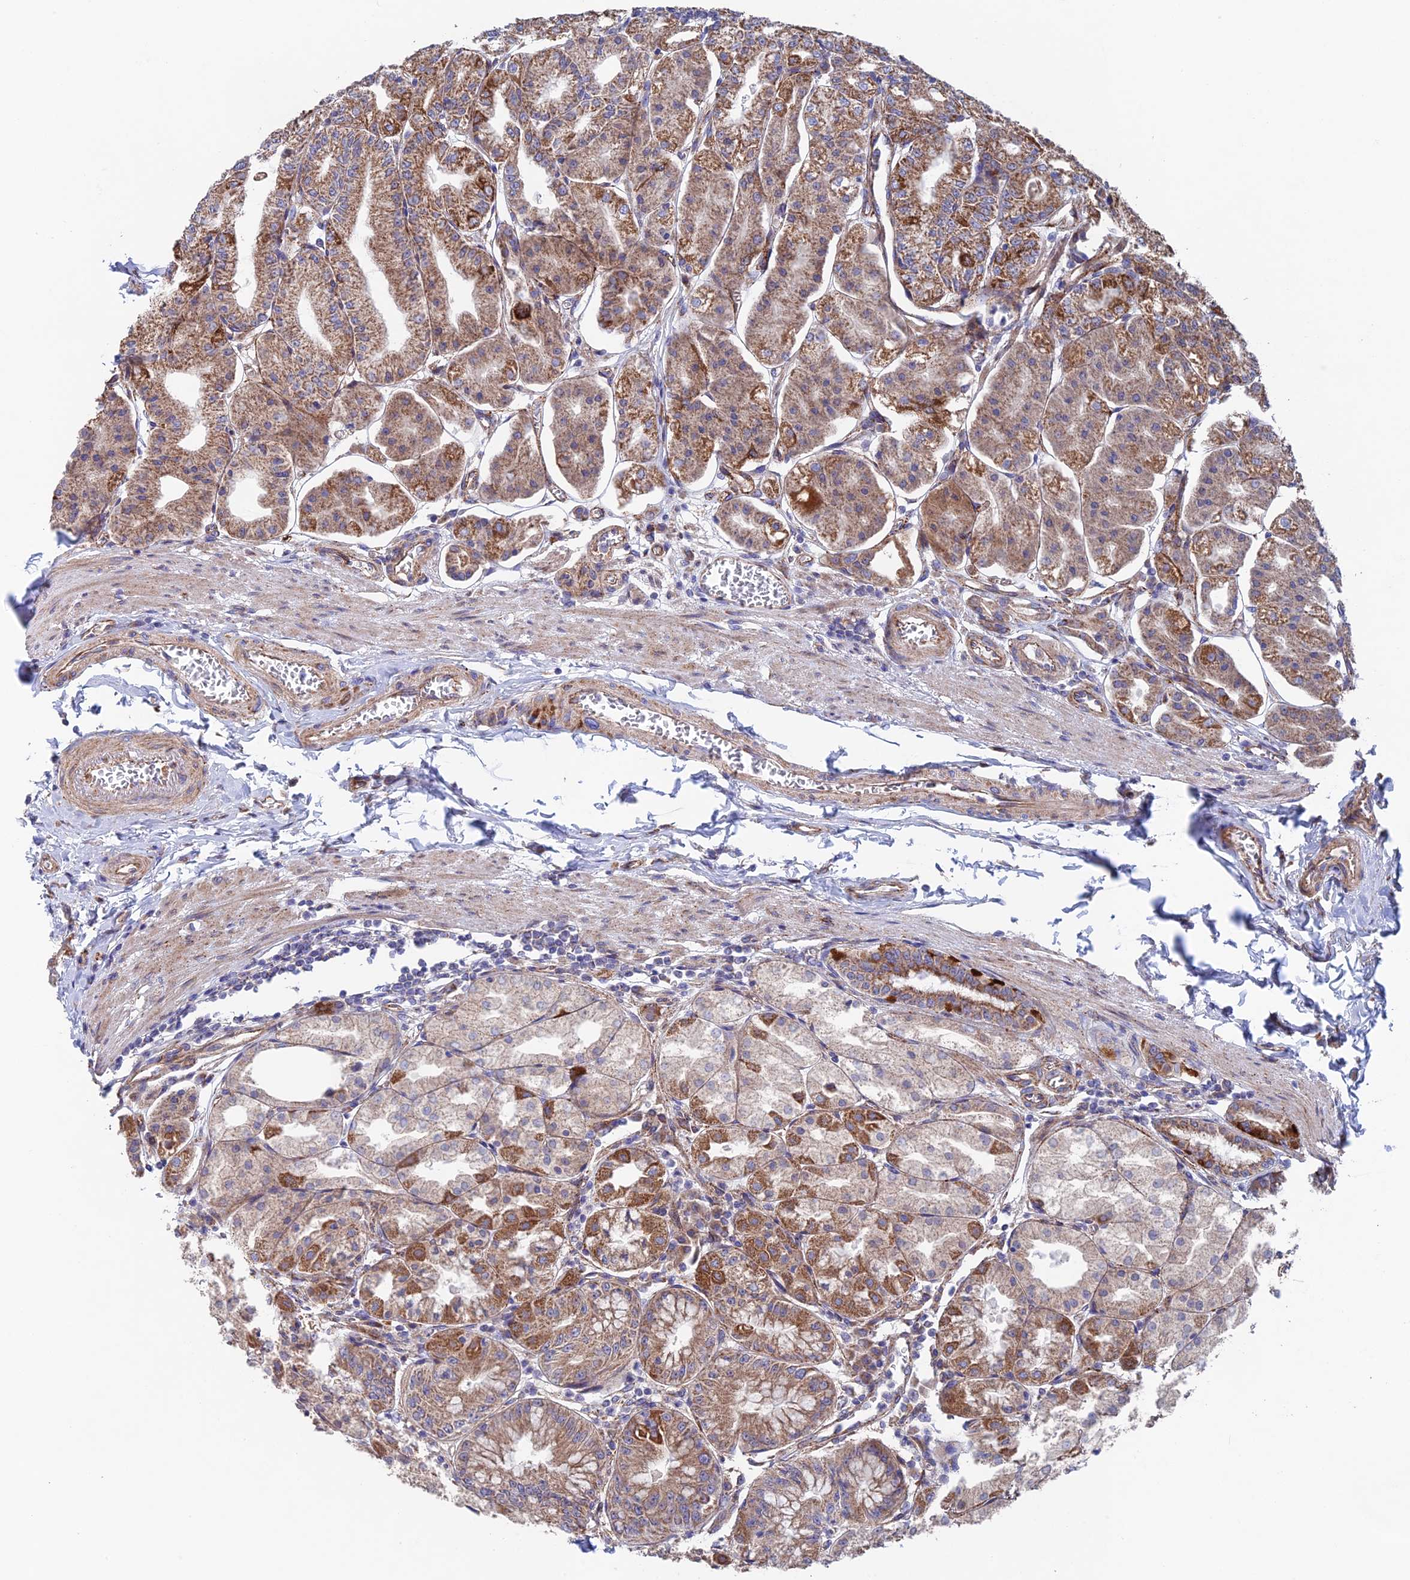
{"staining": {"intensity": "moderate", "quantity": ">75%", "location": "cytoplasmic/membranous"}, "tissue": "stomach", "cell_type": "Glandular cells", "image_type": "normal", "snomed": [{"axis": "morphology", "description": "Normal tissue, NOS"}, {"axis": "topography", "description": "Stomach, lower"}], "caption": "Glandular cells show moderate cytoplasmic/membranous expression in about >75% of cells in unremarkable stomach. Immunohistochemistry stains the protein of interest in brown and the nuclei are stained blue.", "gene": "MRPL1", "patient": {"sex": "male", "age": 71}}